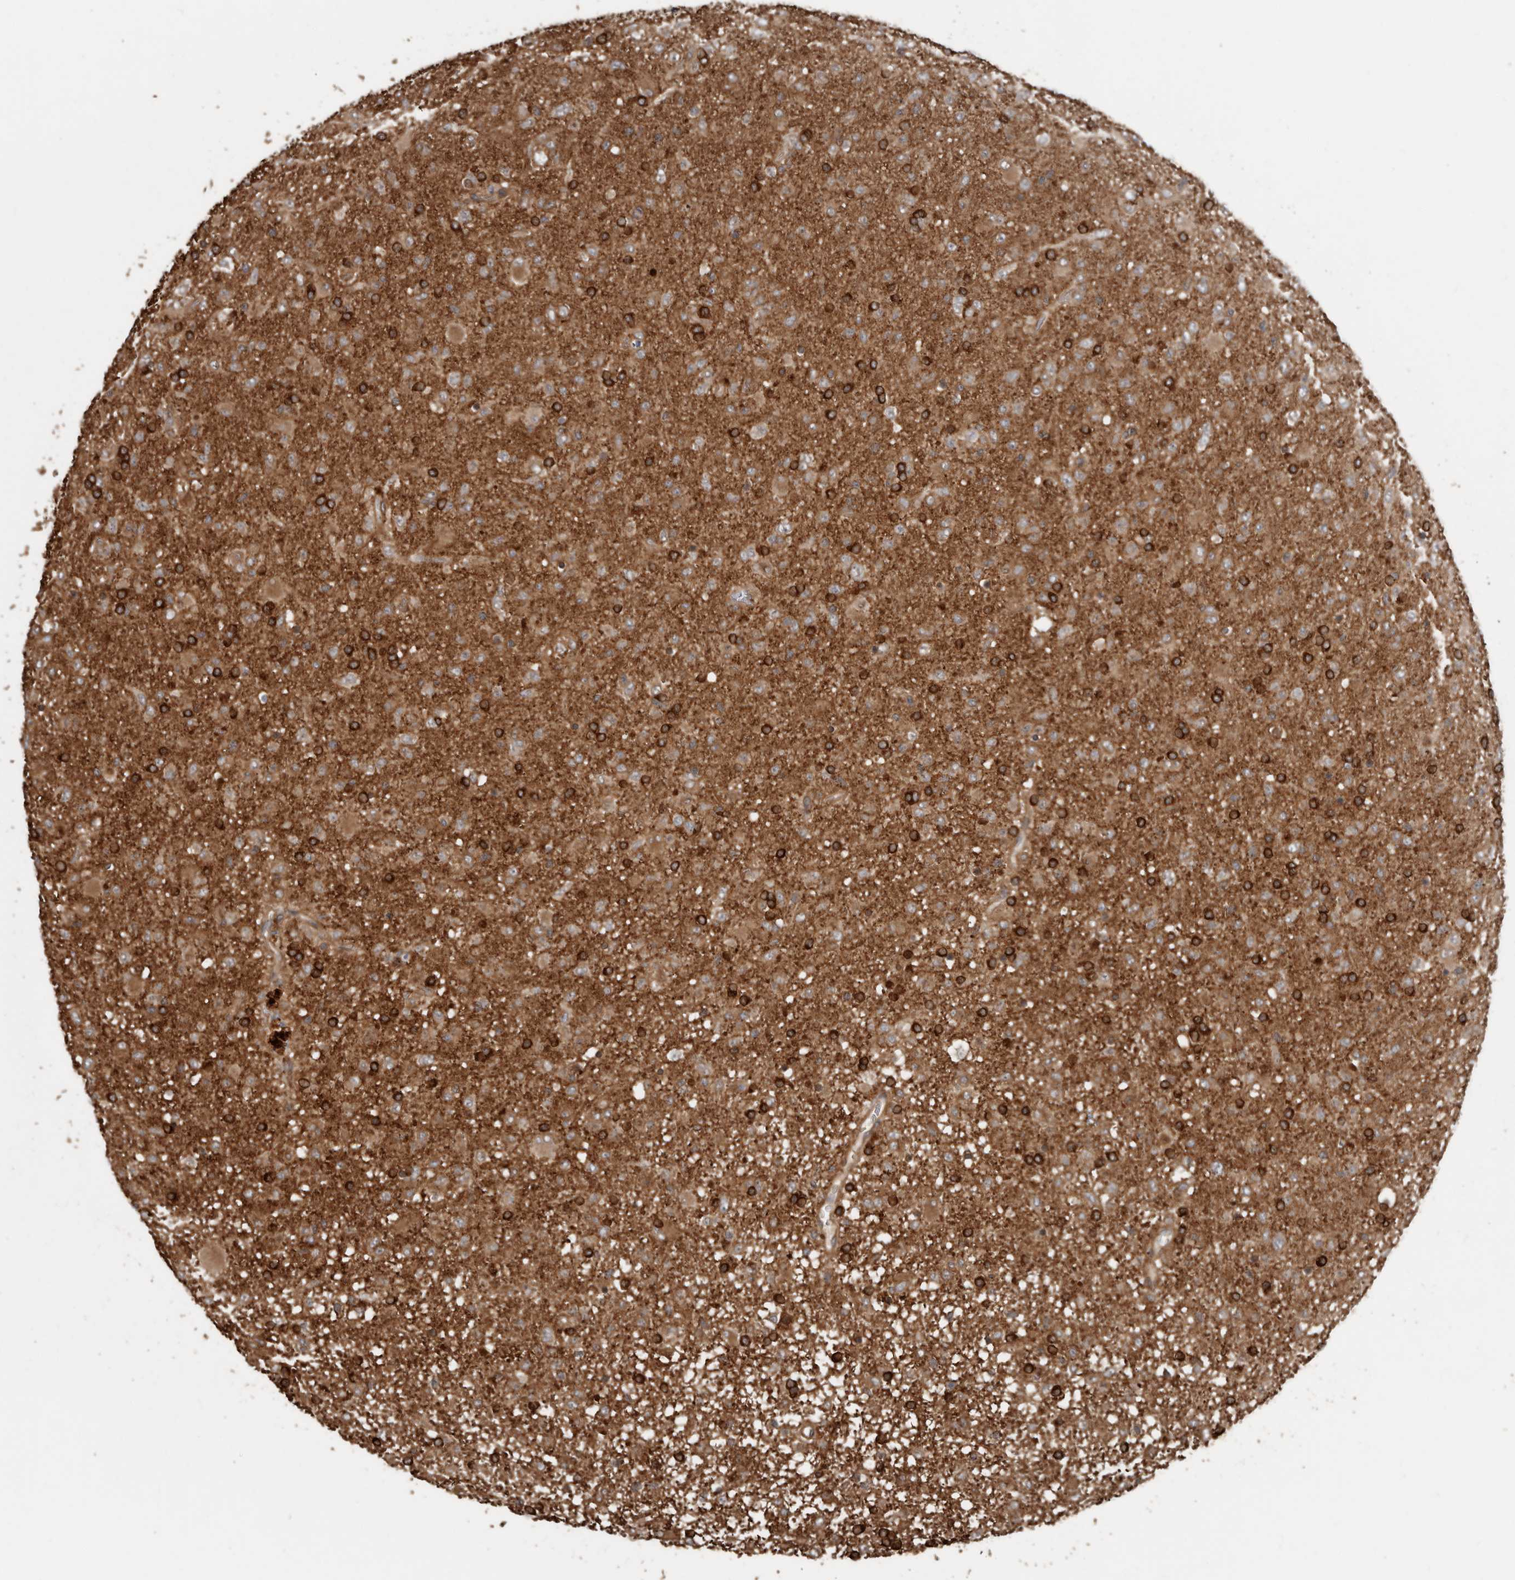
{"staining": {"intensity": "moderate", "quantity": "<25%", "location": "cytoplasmic/membranous"}, "tissue": "glioma", "cell_type": "Tumor cells", "image_type": "cancer", "snomed": [{"axis": "morphology", "description": "Glioma, malignant, Low grade"}, {"axis": "topography", "description": "Brain"}], "caption": "DAB (3,3'-diaminobenzidine) immunohistochemical staining of malignant glioma (low-grade) reveals moderate cytoplasmic/membranous protein expression in about <25% of tumor cells.", "gene": "EXOC3L1", "patient": {"sex": "male", "age": 65}}